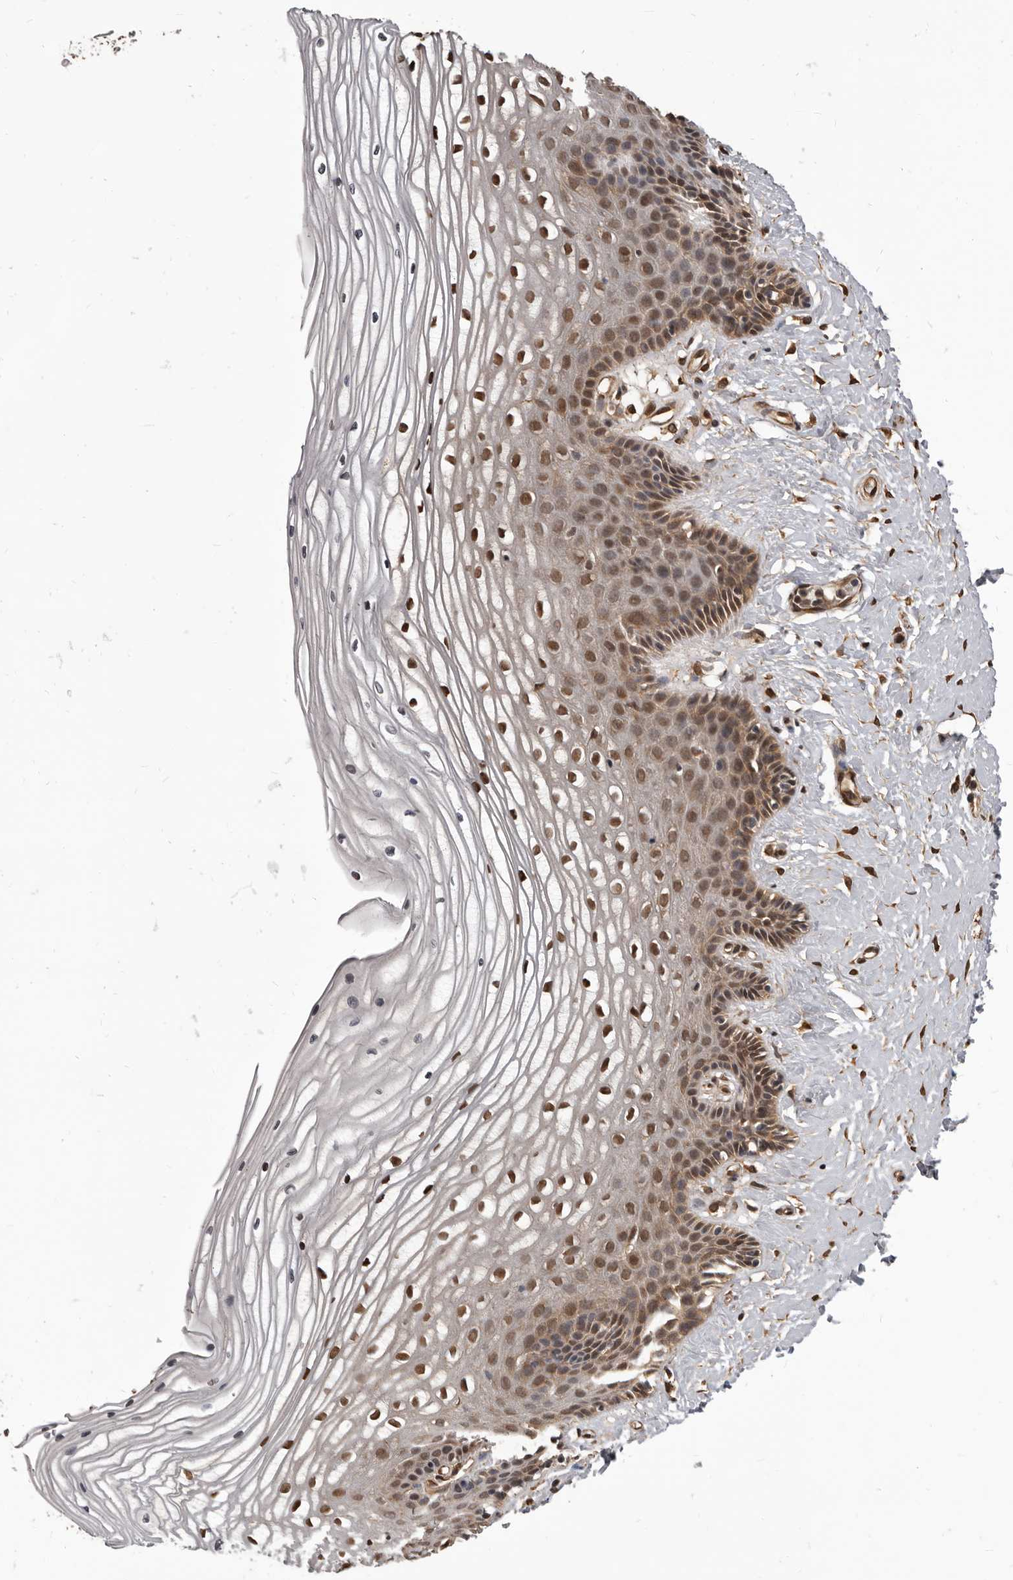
{"staining": {"intensity": "strong", "quantity": ">75%", "location": "cytoplasmic/membranous,nuclear"}, "tissue": "vagina", "cell_type": "Squamous epithelial cells", "image_type": "normal", "snomed": [{"axis": "morphology", "description": "Normal tissue, NOS"}, {"axis": "topography", "description": "Vagina"}, {"axis": "topography", "description": "Cervix"}], "caption": "Protein expression analysis of normal human vagina reveals strong cytoplasmic/membranous,nuclear positivity in approximately >75% of squamous epithelial cells. Immunohistochemistry (ihc) stains the protein of interest in brown and the nuclei are stained blue.", "gene": "ADAMTS20", "patient": {"sex": "female", "age": 40}}